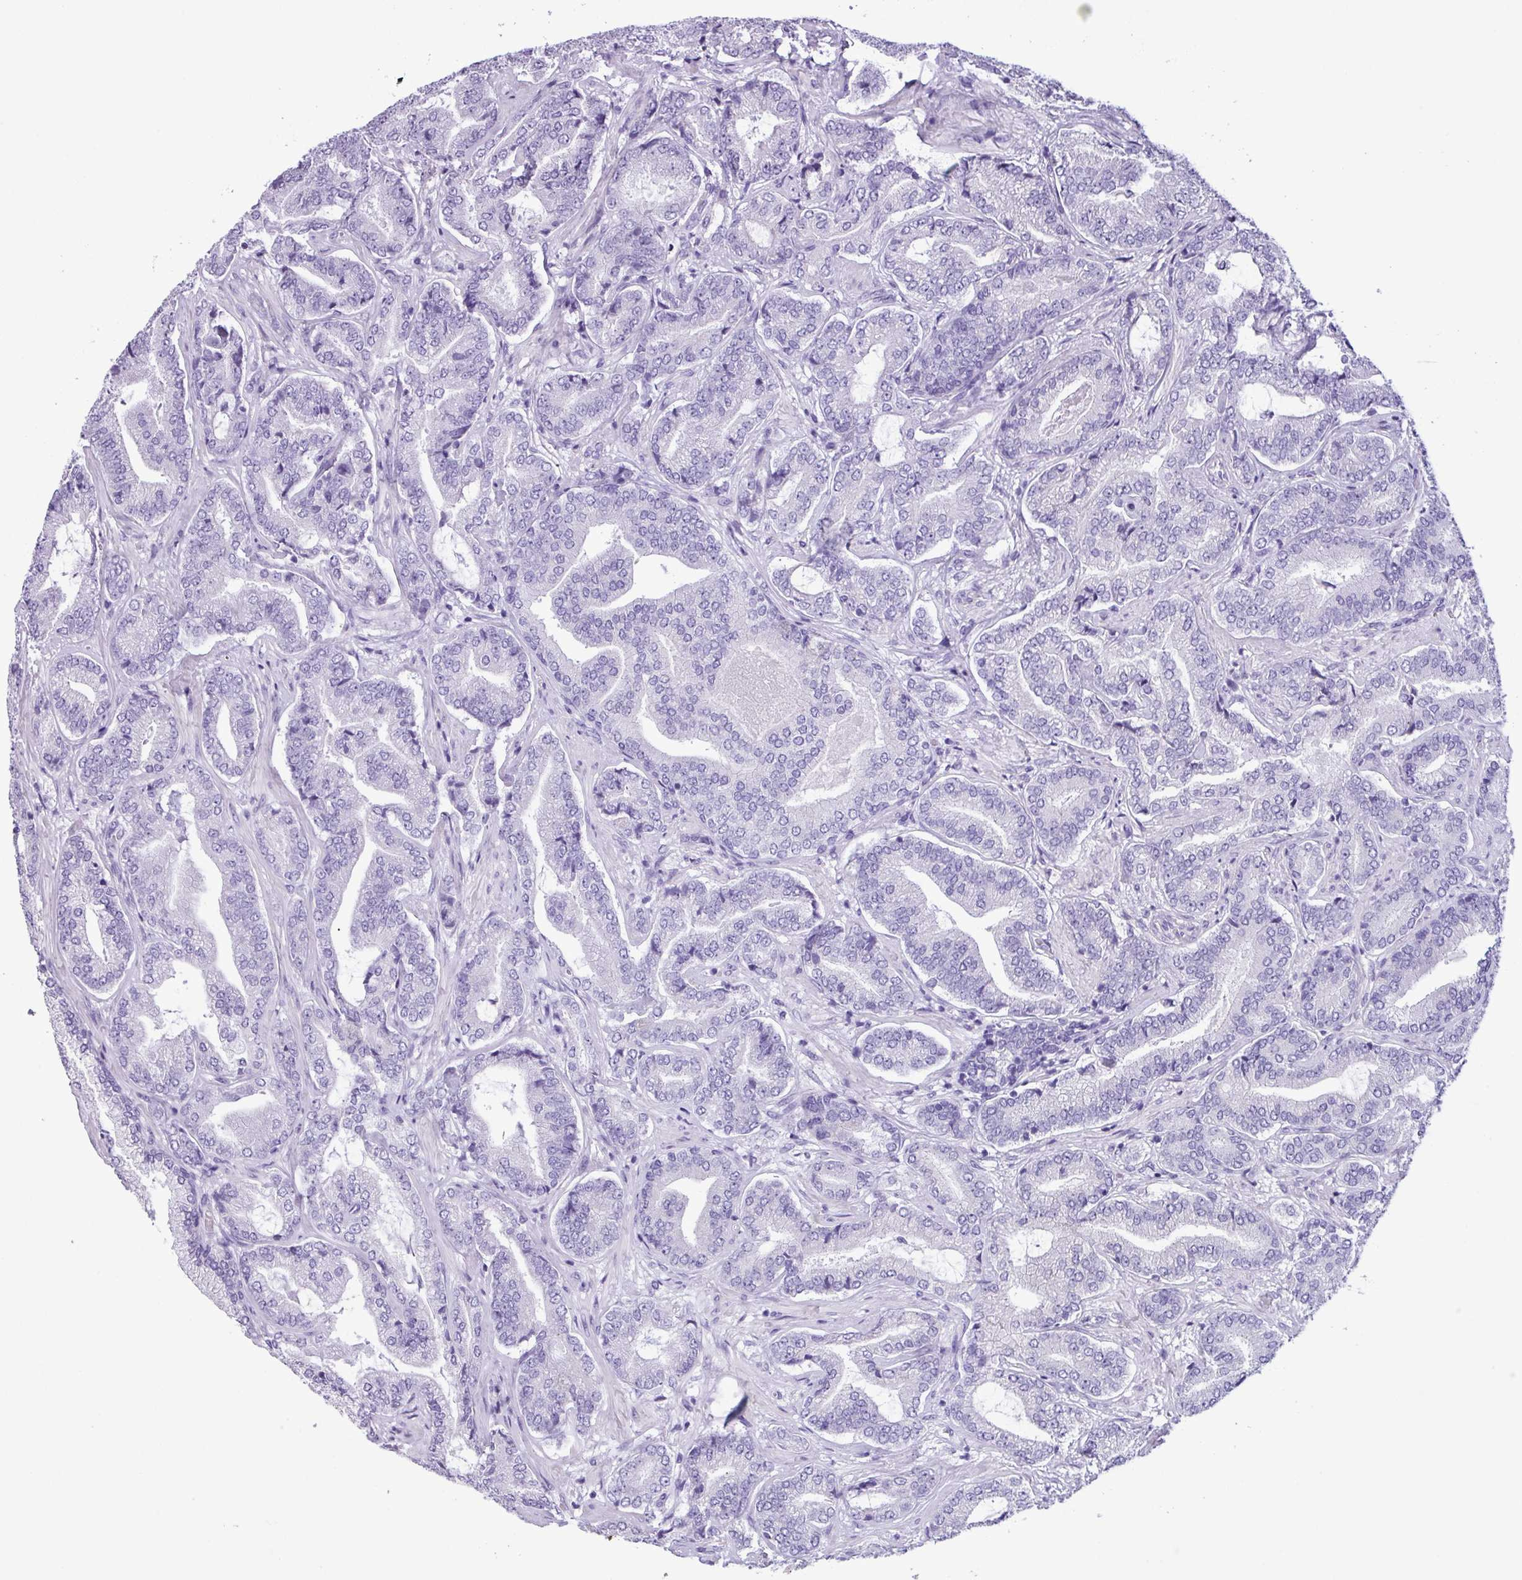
{"staining": {"intensity": "negative", "quantity": "none", "location": "none"}, "tissue": "prostate cancer", "cell_type": "Tumor cells", "image_type": "cancer", "snomed": [{"axis": "morphology", "description": "Adenocarcinoma, Low grade"}, {"axis": "topography", "description": "Prostate and seminal vesicle, NOS"}], "caption": "Immunohistochemistry of low-grade adenocarcinoma (prostate) reveals no staining in tumor cells.", "gene": "AGO3", "patient": {"sex": "male", "age": 61}}